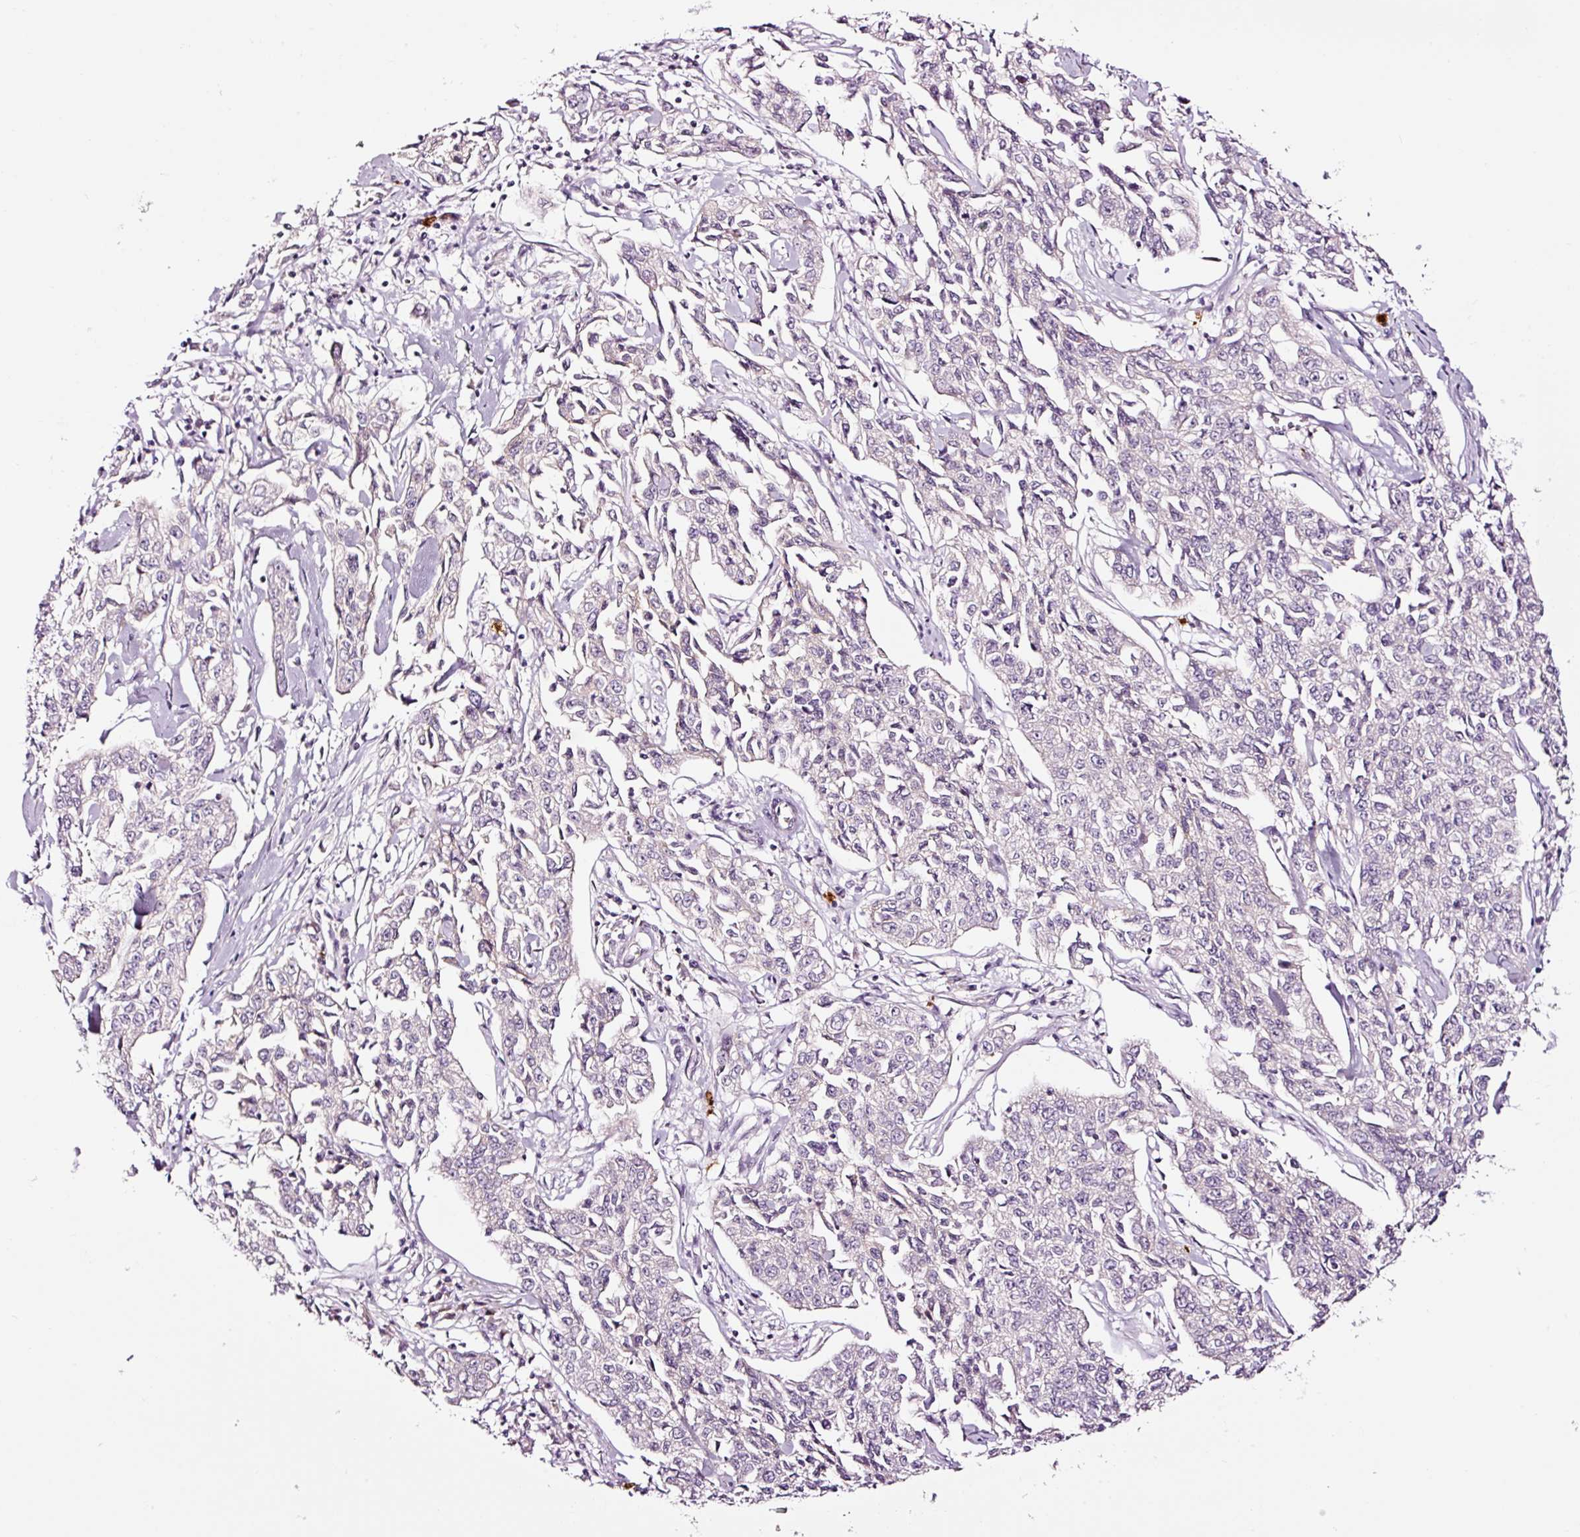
{"staining": {"intensity": "negative", "quantity": "none", "location": "none"}, "tissue": "cervical cancer", "cell_type": "Tumor cells", "image_type": "cancer", "snomed": [{"axis": "morphology", "description": "Squamous cell carcinoma, NOS"}, {"axis": "topography", "description": "Cervix"}], "caption": "Tumor cells are negative for protein expression in human cervical cancer. (IHC, brightfield microscopy, high magnification).", "gene": "UTP14A", "patient": {"sex": "female", "age": 35}}